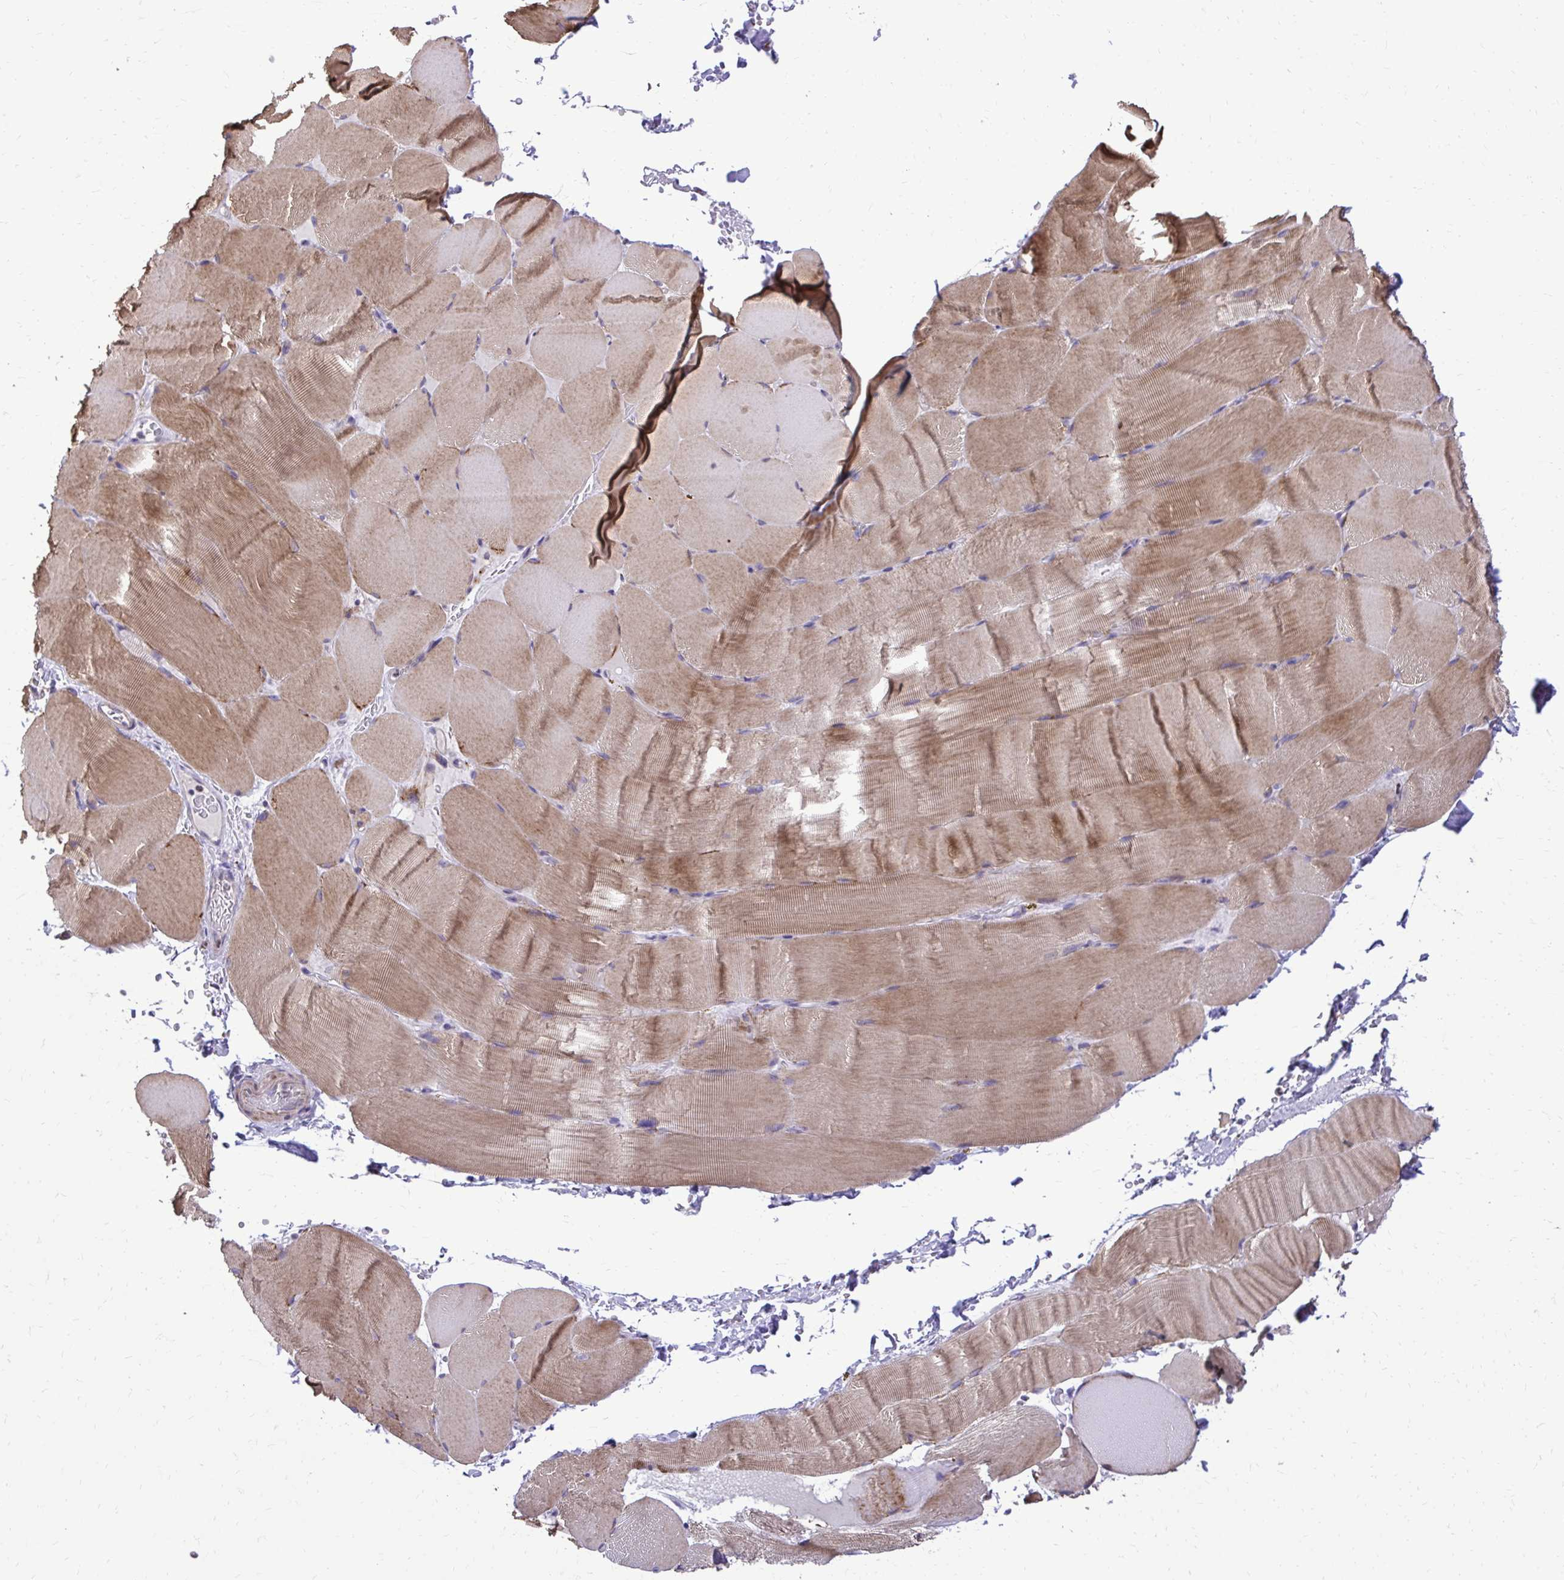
{"staining": {"intensity": "moderate", "quantity": "25%-75%", "location": "cytoplasmic/membranous"}, "tissue": "skeletal muscle", "cell_type": "Myocytes", "image_type": "normal", "snomed": [{"axis": "morphology", "description": "Normal tissue, NOS"}, {"axis": "topography", "description": "Skeletal muscle"}], "caption": "An image showing moderate cytoplasmic/membranous staining in about 25%-75% of myocytes in unremarkable skeletal muscle, as visualized by brown immunohistochemical staining.", "gene": "ABCC3", "patient": {"sex": "female", "age": 37}}